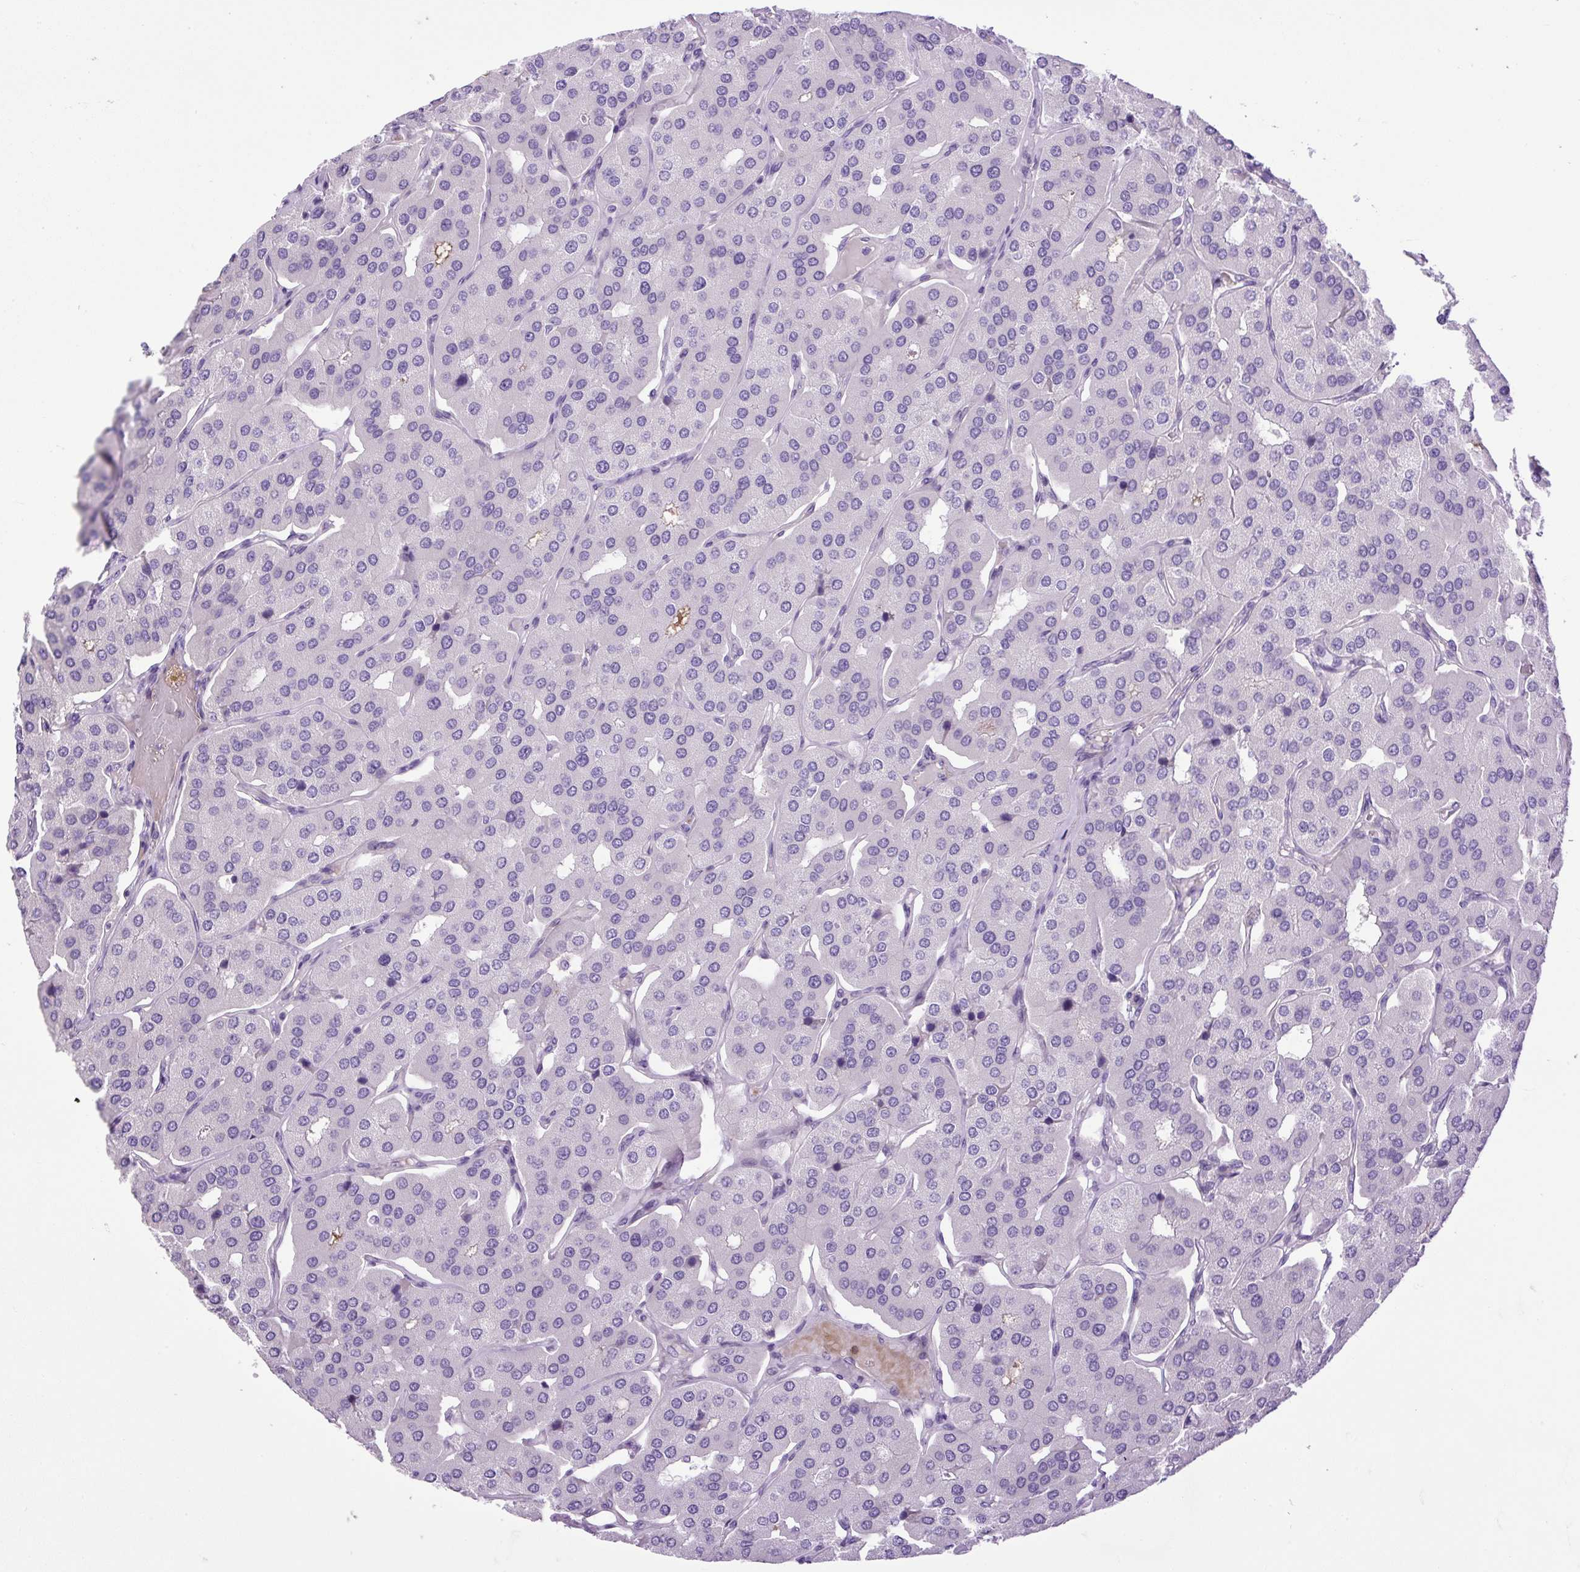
{"staining": {"intensity": "negative", "quantity": "none", "location": "none"}, "tissue": "parathyroid gland", "cell_type": "Glandular cells", "image_type": "normal", "snomed": [{"axis": "morphology", "description": "Normal tissue, NOS"}, {"axis": "morphology", "description": "Adenoma, NOS"}, {"axis": "topography", "description": "Parathyroid gland"}], "caption": "High magnification brightfield microscopy of normal parathyroid gland stained with DAB (3,3'-diaminobenzidine) (brown) and counterstained with hematoxylin (blue): glandular cells show no significant positivity. Brightfield microscopy of immunohistochemistry (IHC) stained with DAB (brown) and hematoxylin (blue), captured at high magnification.", "gene": "VWA7", "patient": {"sex": "female", "age": 86}}